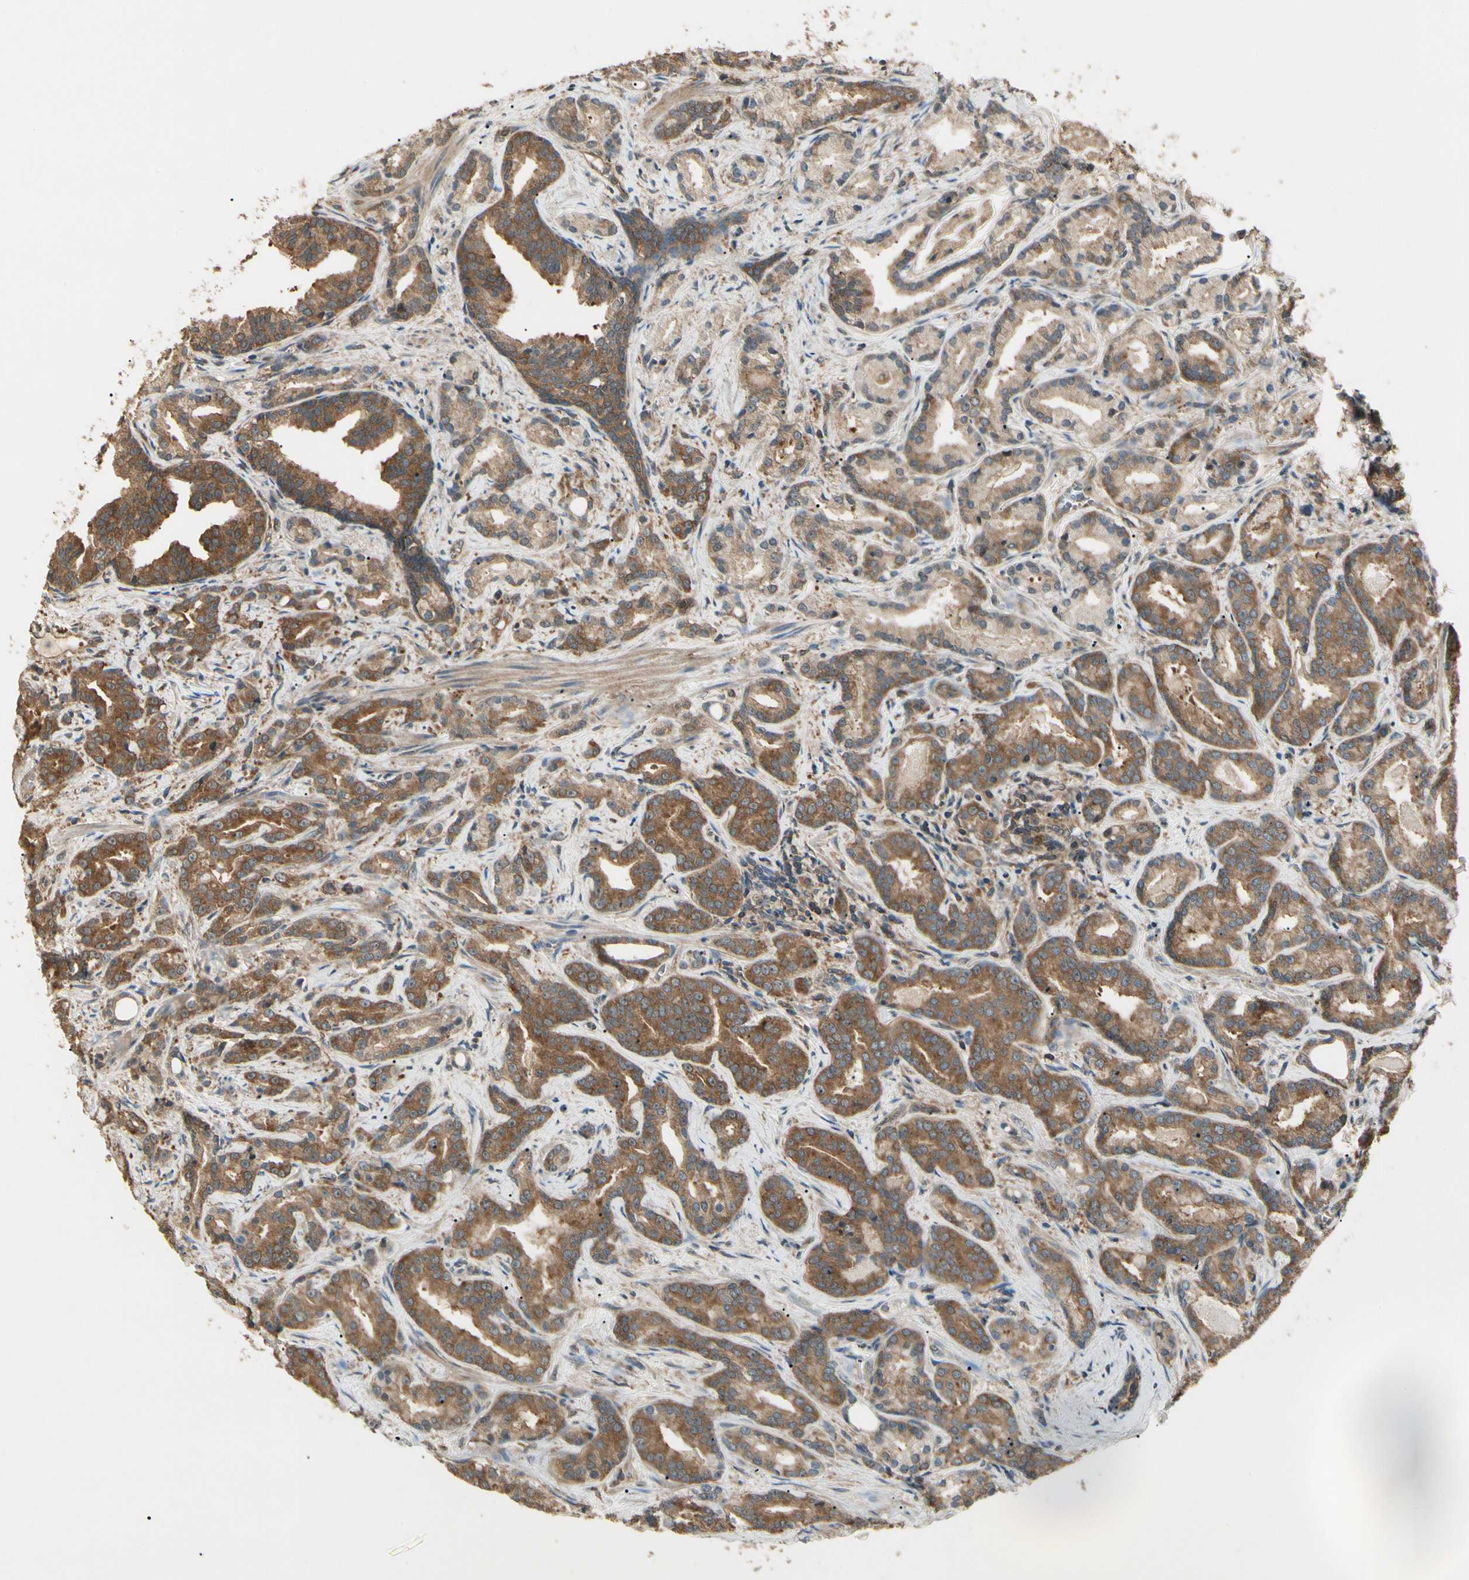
{"staining": {"intensity": "moderate", "quantity": ">75%", "location": "cytoplasmic/membranous"}, "tissue": "prostate cancer", "cell_type": "Tumor cells", "image_type": "cancer", "snomed": [{"axis": "morphology", "description": "Adenocarcinoma, Low grade"}, {"axis": "topography", "description": "Prostate"}], "caption": "Immunohistochemical staining of human prostate adenocarcinoma (low-grade) reveals medium levels of moderate cytoplasmic/membranous expression in about >75% of tumor cells.", "gene": "CCT7", "patient": {"sex": "male", "age": 63}}